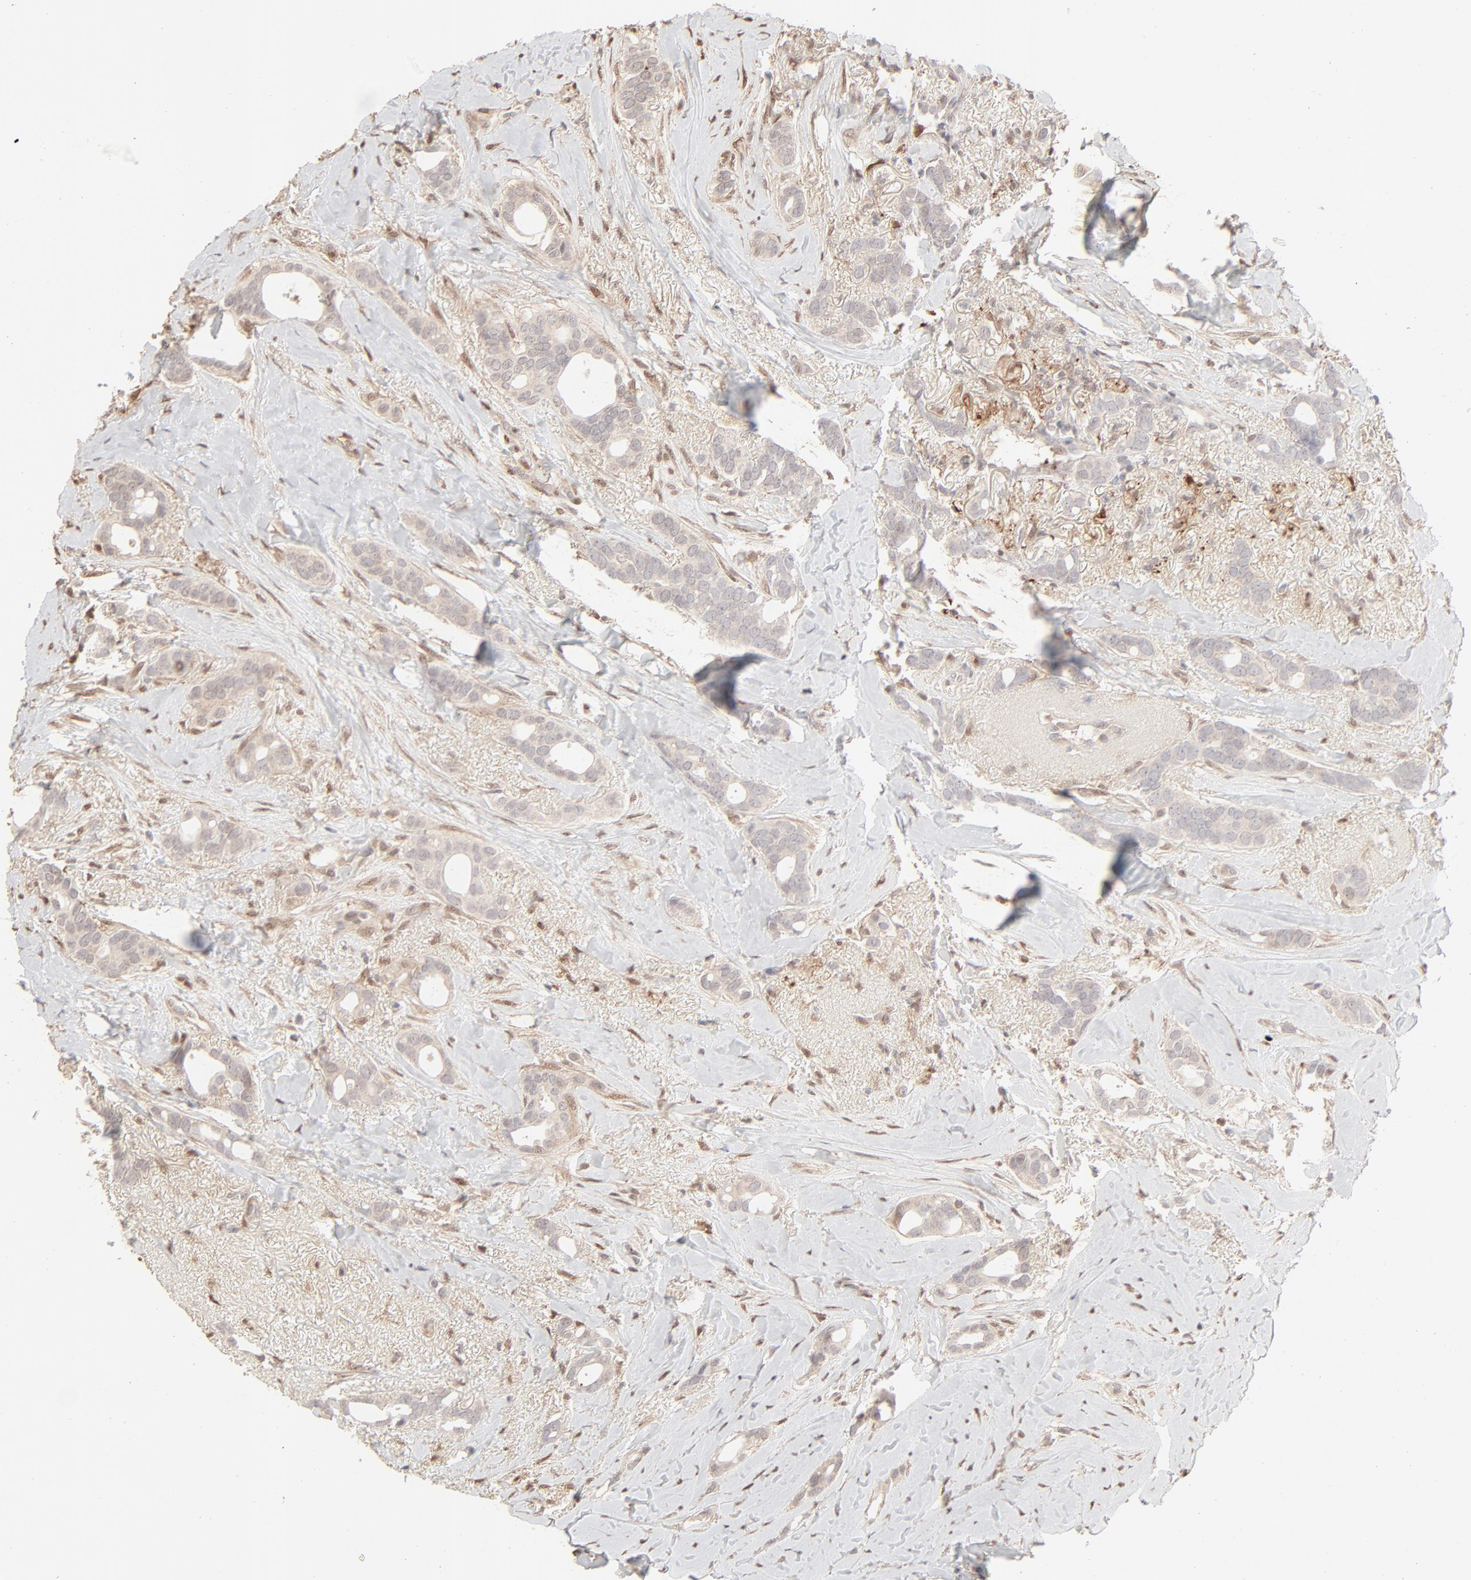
{"staining": {"intensity": "weak", "quantity": ">75%", "location": "cytoplasmic/membranous"}, "tissue": "breast cancer", "cell_type": "Tumor cells", "image_type": "cancer", "snomed": [{"axis": "morphology", "description": "Duct carcinoma"}, {"axis": "topography", "description": "Breast"}], "caption": "DAB (3,3'-diaminobenzidine) immunohistochemical staining of human breast cancer exhibits weak cytoplasmic/membranous protein staining in approximately >75% of tumor cells.", "gene": "LGALS2", "patient": {"sex": "female", "age": 54}}